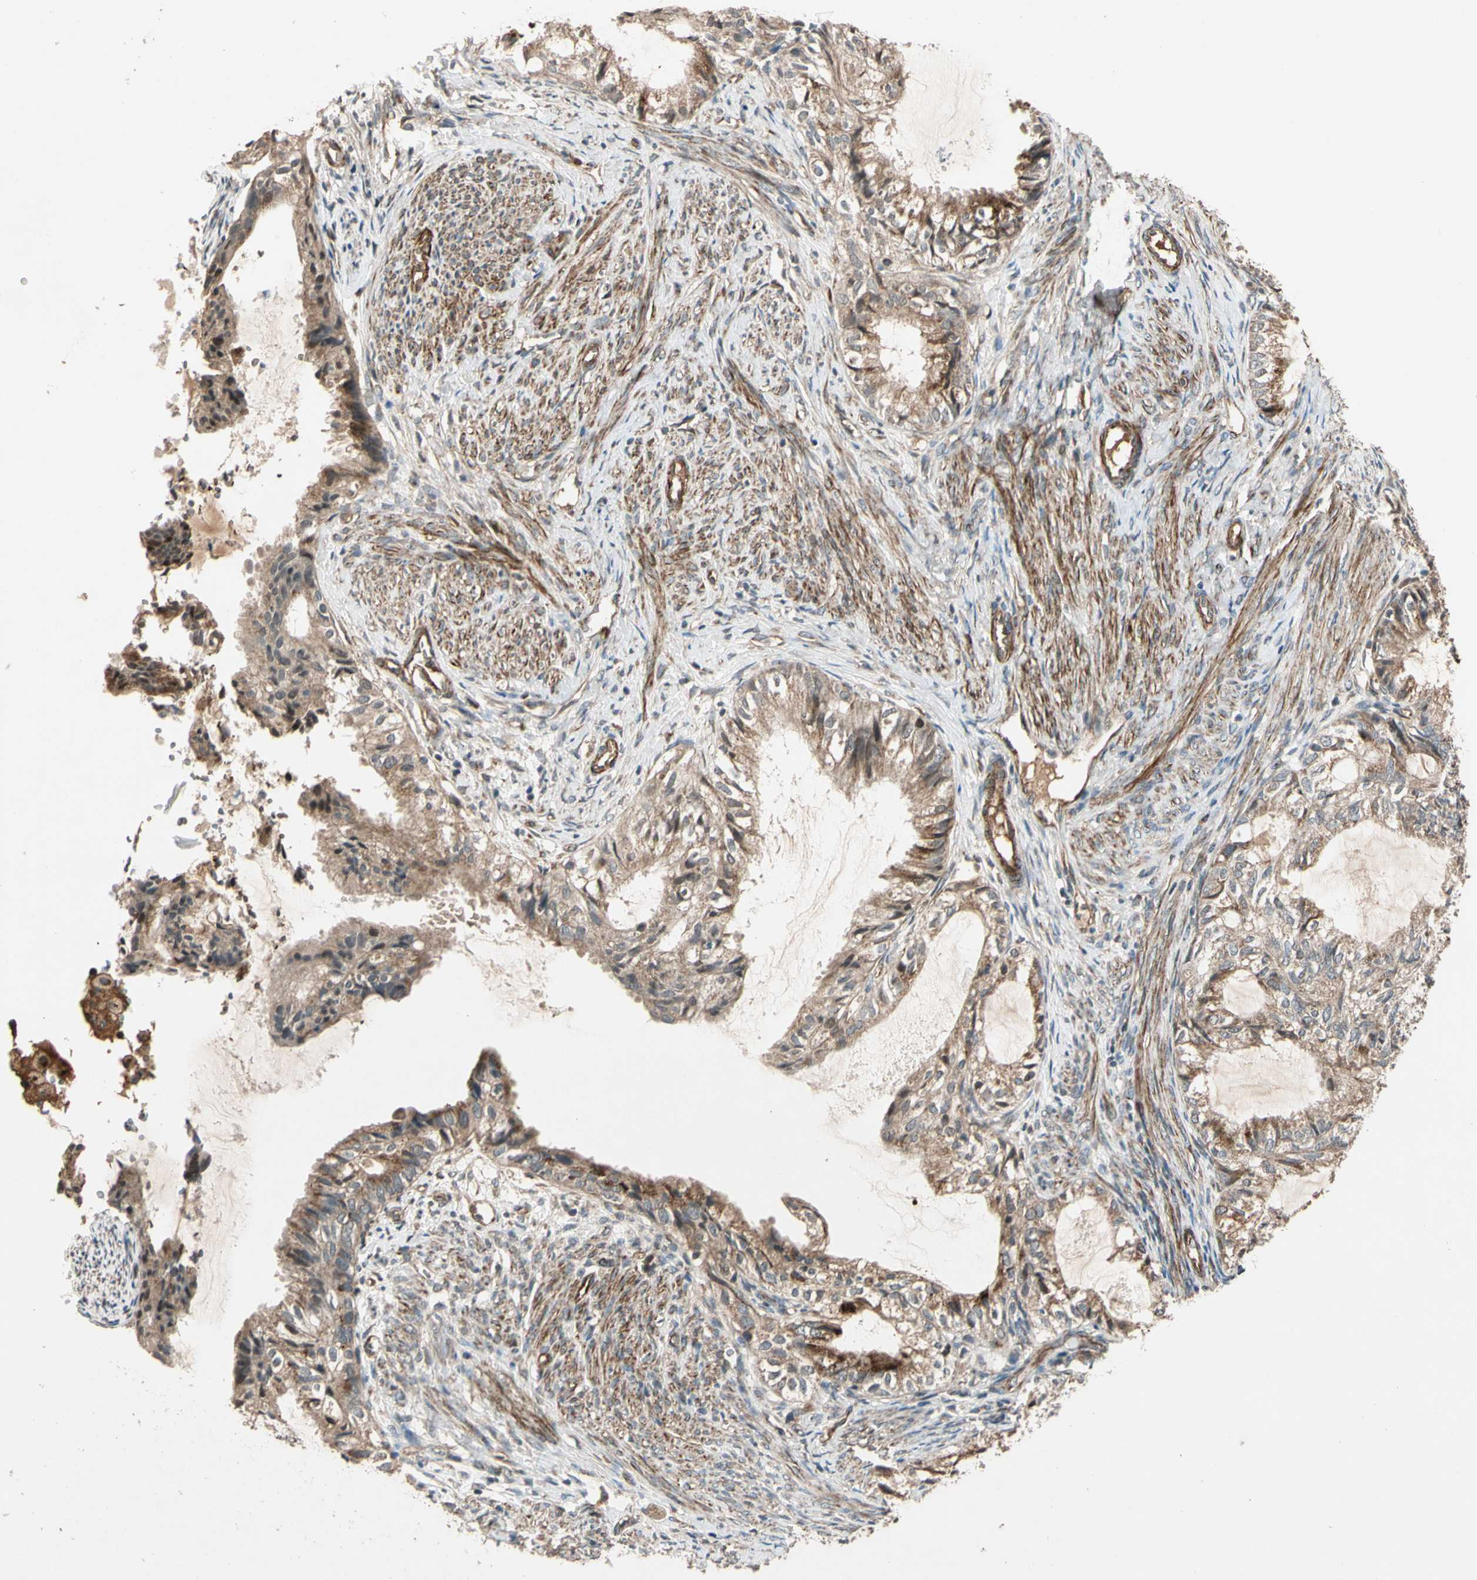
{"staining": {"intensity": "moderate", "quantity": "25%-75%", "location": "cytoplasmic/membranous"}, "tissue": "cervical cancer", "cell_type": "Tumor cells", "image_type": "cancer", "snomed": [{"axis": "morphology", "description": "Normal tissue, NOS"}, {"axis": "morphology", "description": "Adenocarcinoma, NOS"}, {"axis": "topography", "description": "Cervix"}, {"axis": "topography", "description": "Endometrium"}], "caption": "Moderate cytoplasmic/membranous positivity is present in approximately 25%-75% of tumor cells in cervical cancer (adenocarcinoma).", "gene": "GCK", "patient": {"sex": "female", "age": 86}}